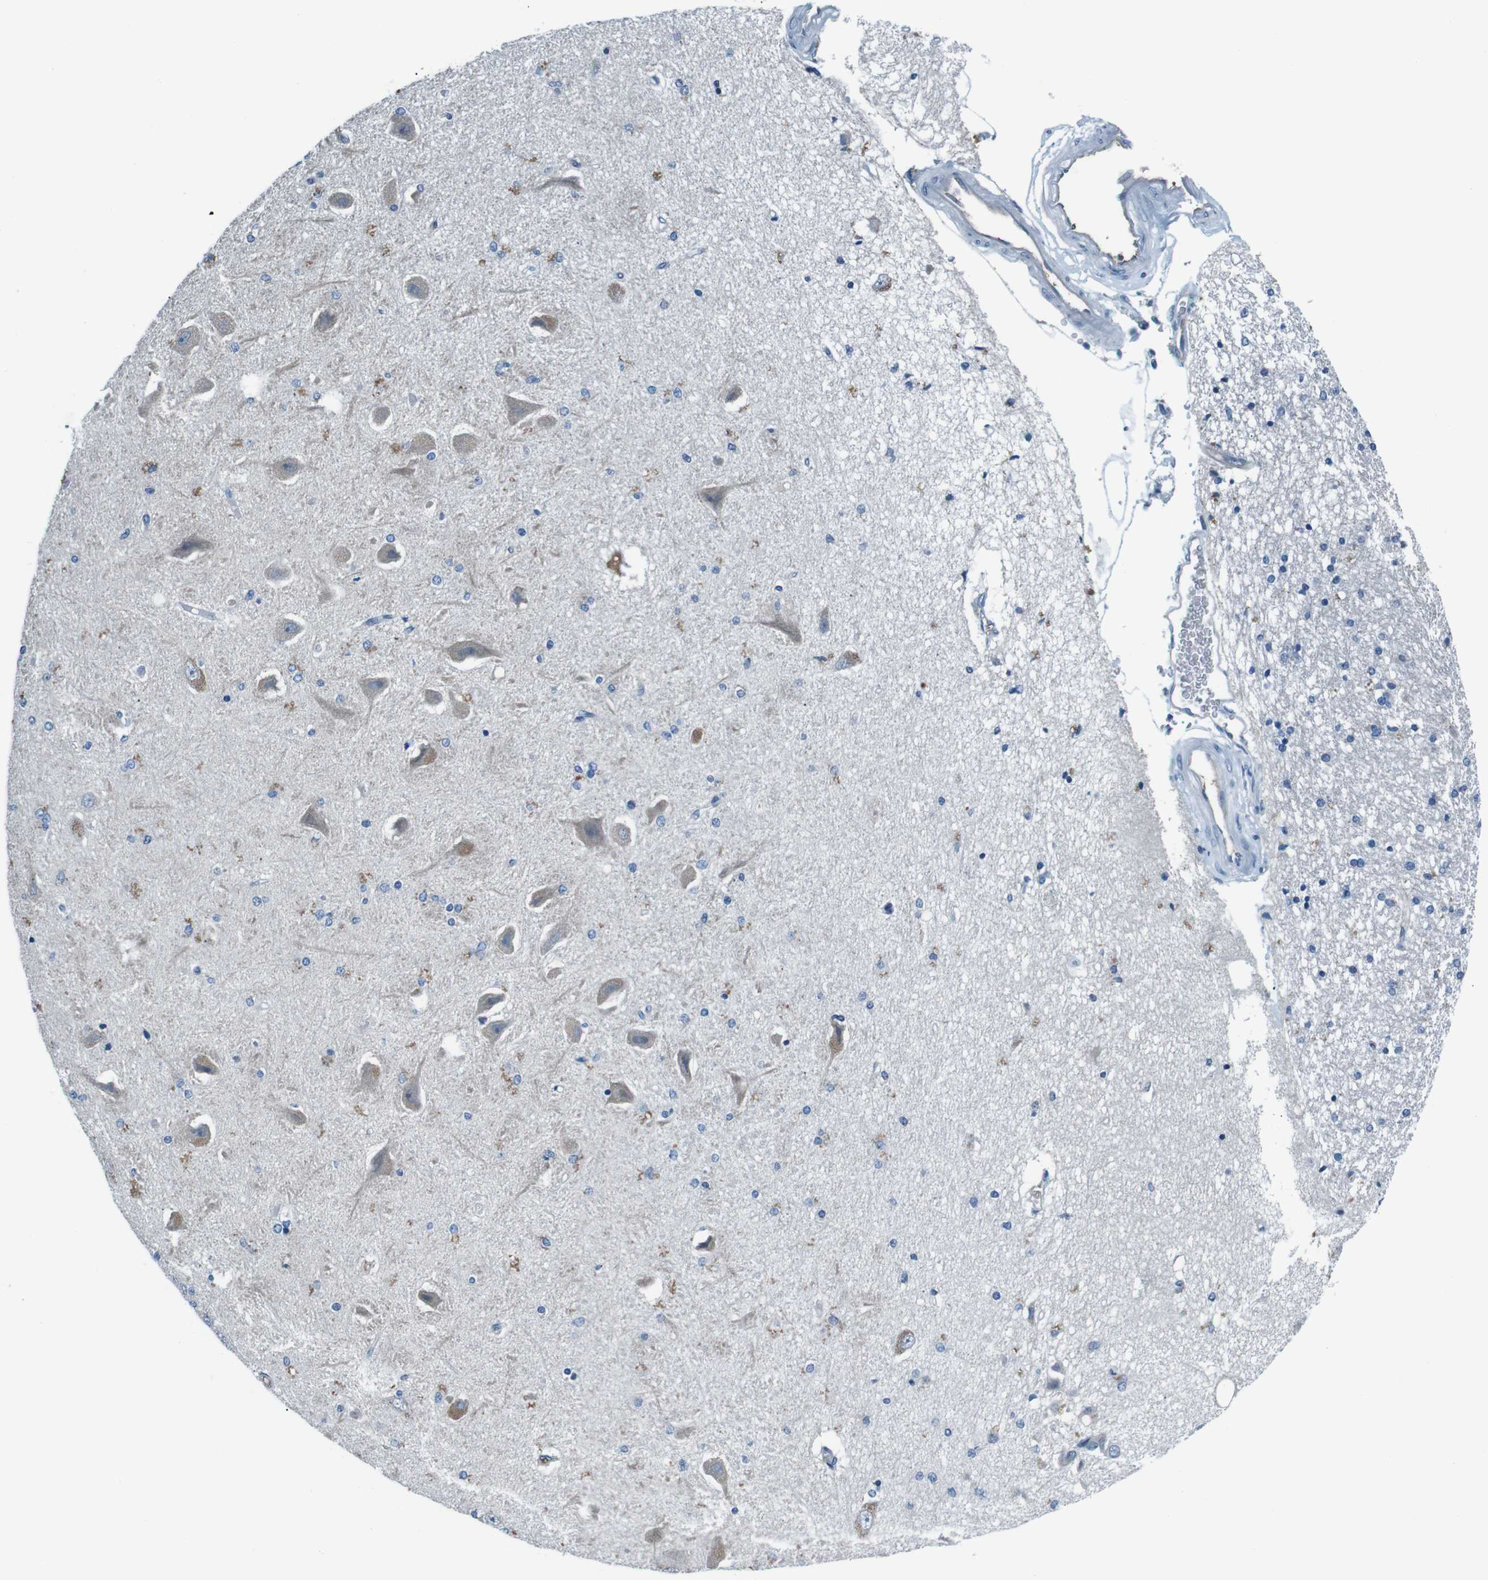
{"staining": {"intensity": "moderate", "quantity": "<25%", "location": "cytoplasmic/membranous"}, "tissue": "hippocampus", "cell_type": "Glial cells", "image_type": "normal", "snomed": [{"axis": "morphology", "description": "Normal tissue, NOS"}, {"axis": "topography", "description": "Hippocampus"}], "caption": "Protein positivity by IHC shows moderate cytoplasmic/membranous positivity in approximately <25% of glial cells in benign hippocampus.", "gene": "LEP", "patient": {"sex": "female", "age": 54}}